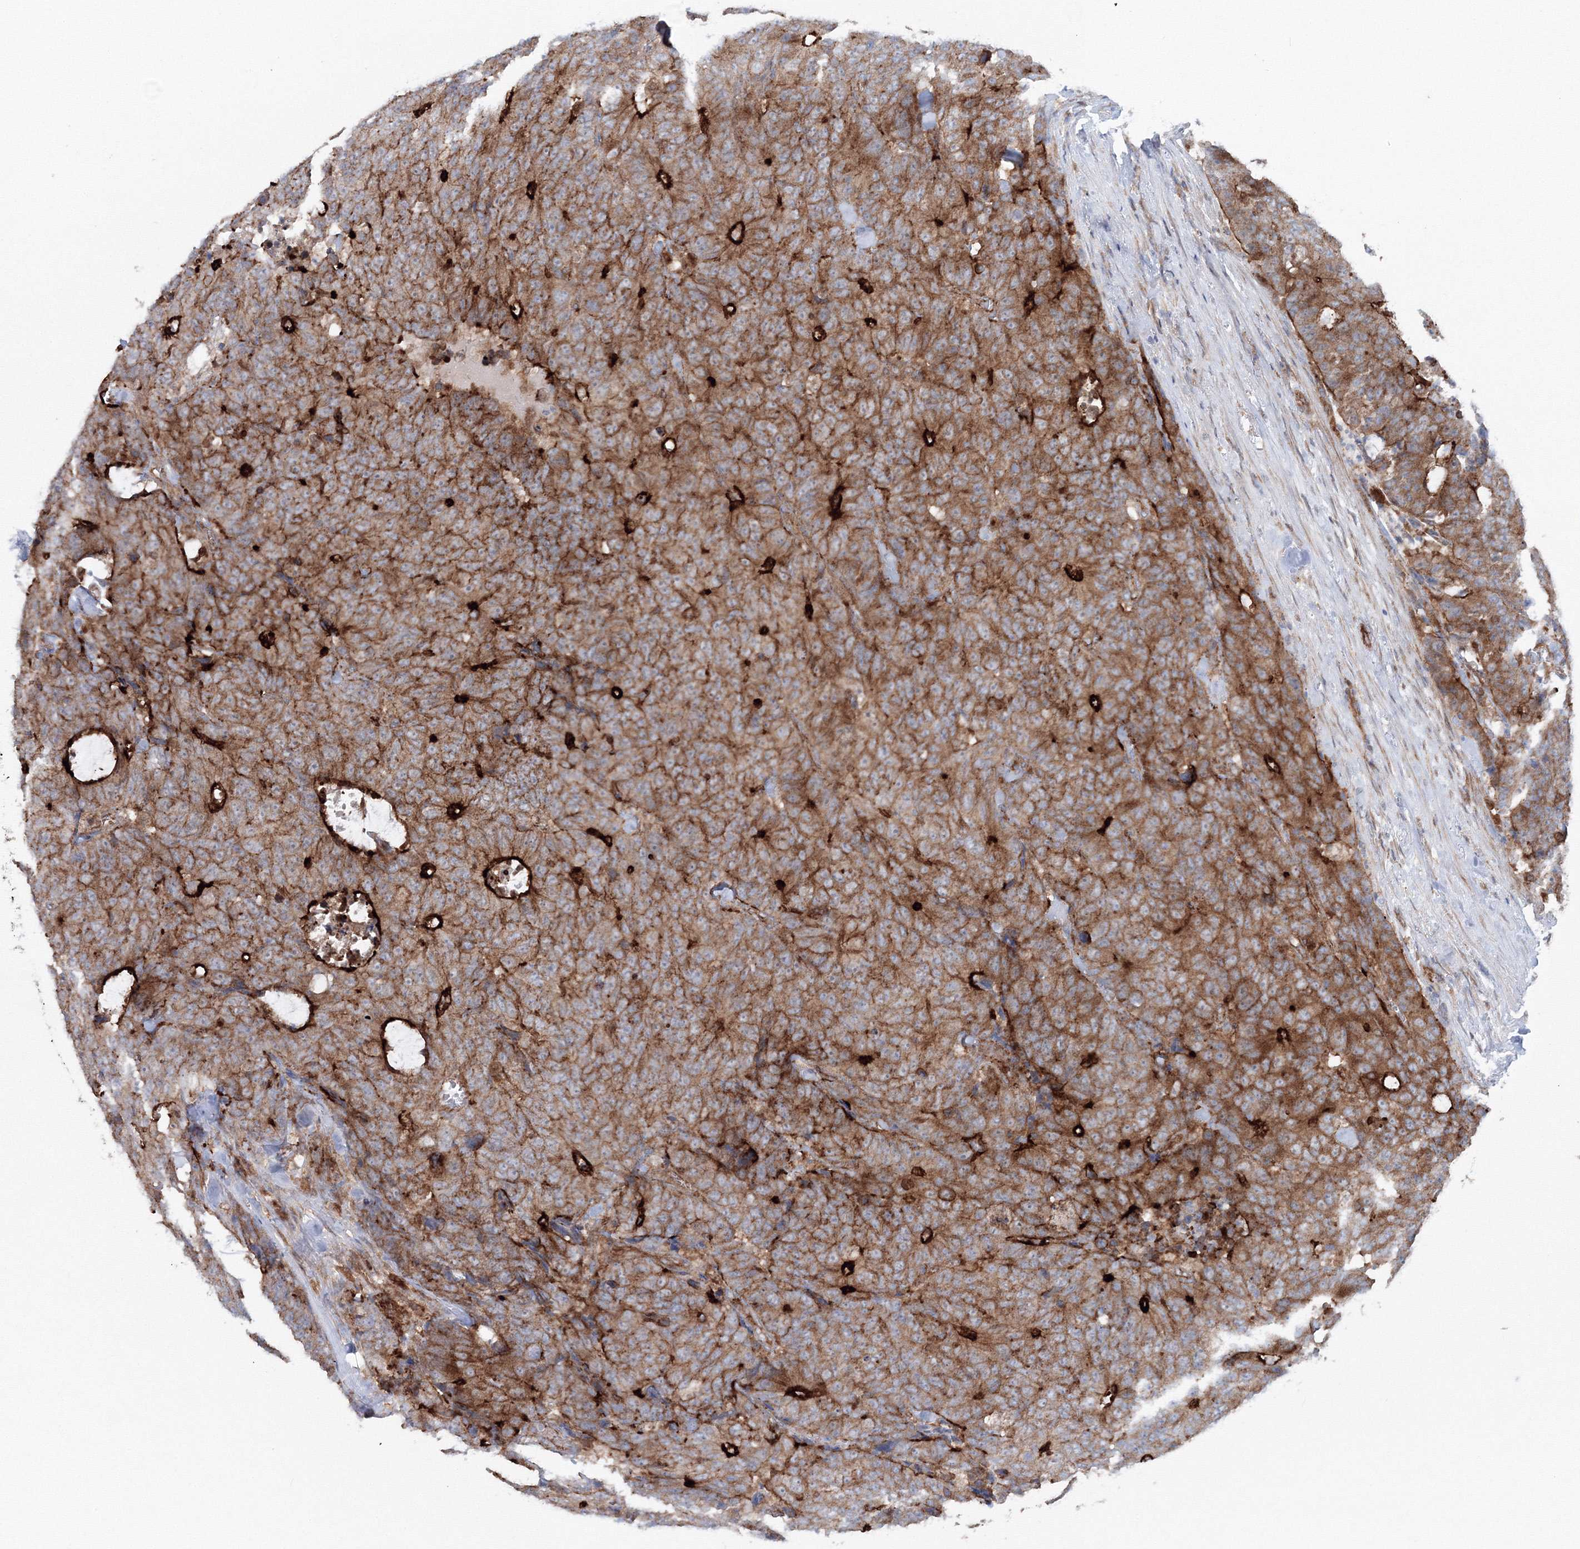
{"staining": {"intensity": "moderate", "quantity": ">75%", "location": "cytoplasmic/membranous"}, "tissue": "colorectal cancer", "cell_type": "Tumor cells", "image_type": "cancer", "snomed": [{"axis": "morphology", "description": "Adenocarcinoma, NOS"}, {"axis": "topography", "description": "Colon"}], "caption": "This is an image of immunohistochemistry staining of colorectal cancer, which shows moderate expression in the cytoplasmic/membranous of tumor cells.", "gene": "GGA2", "patient": {"sex": "female", "age": 86}}